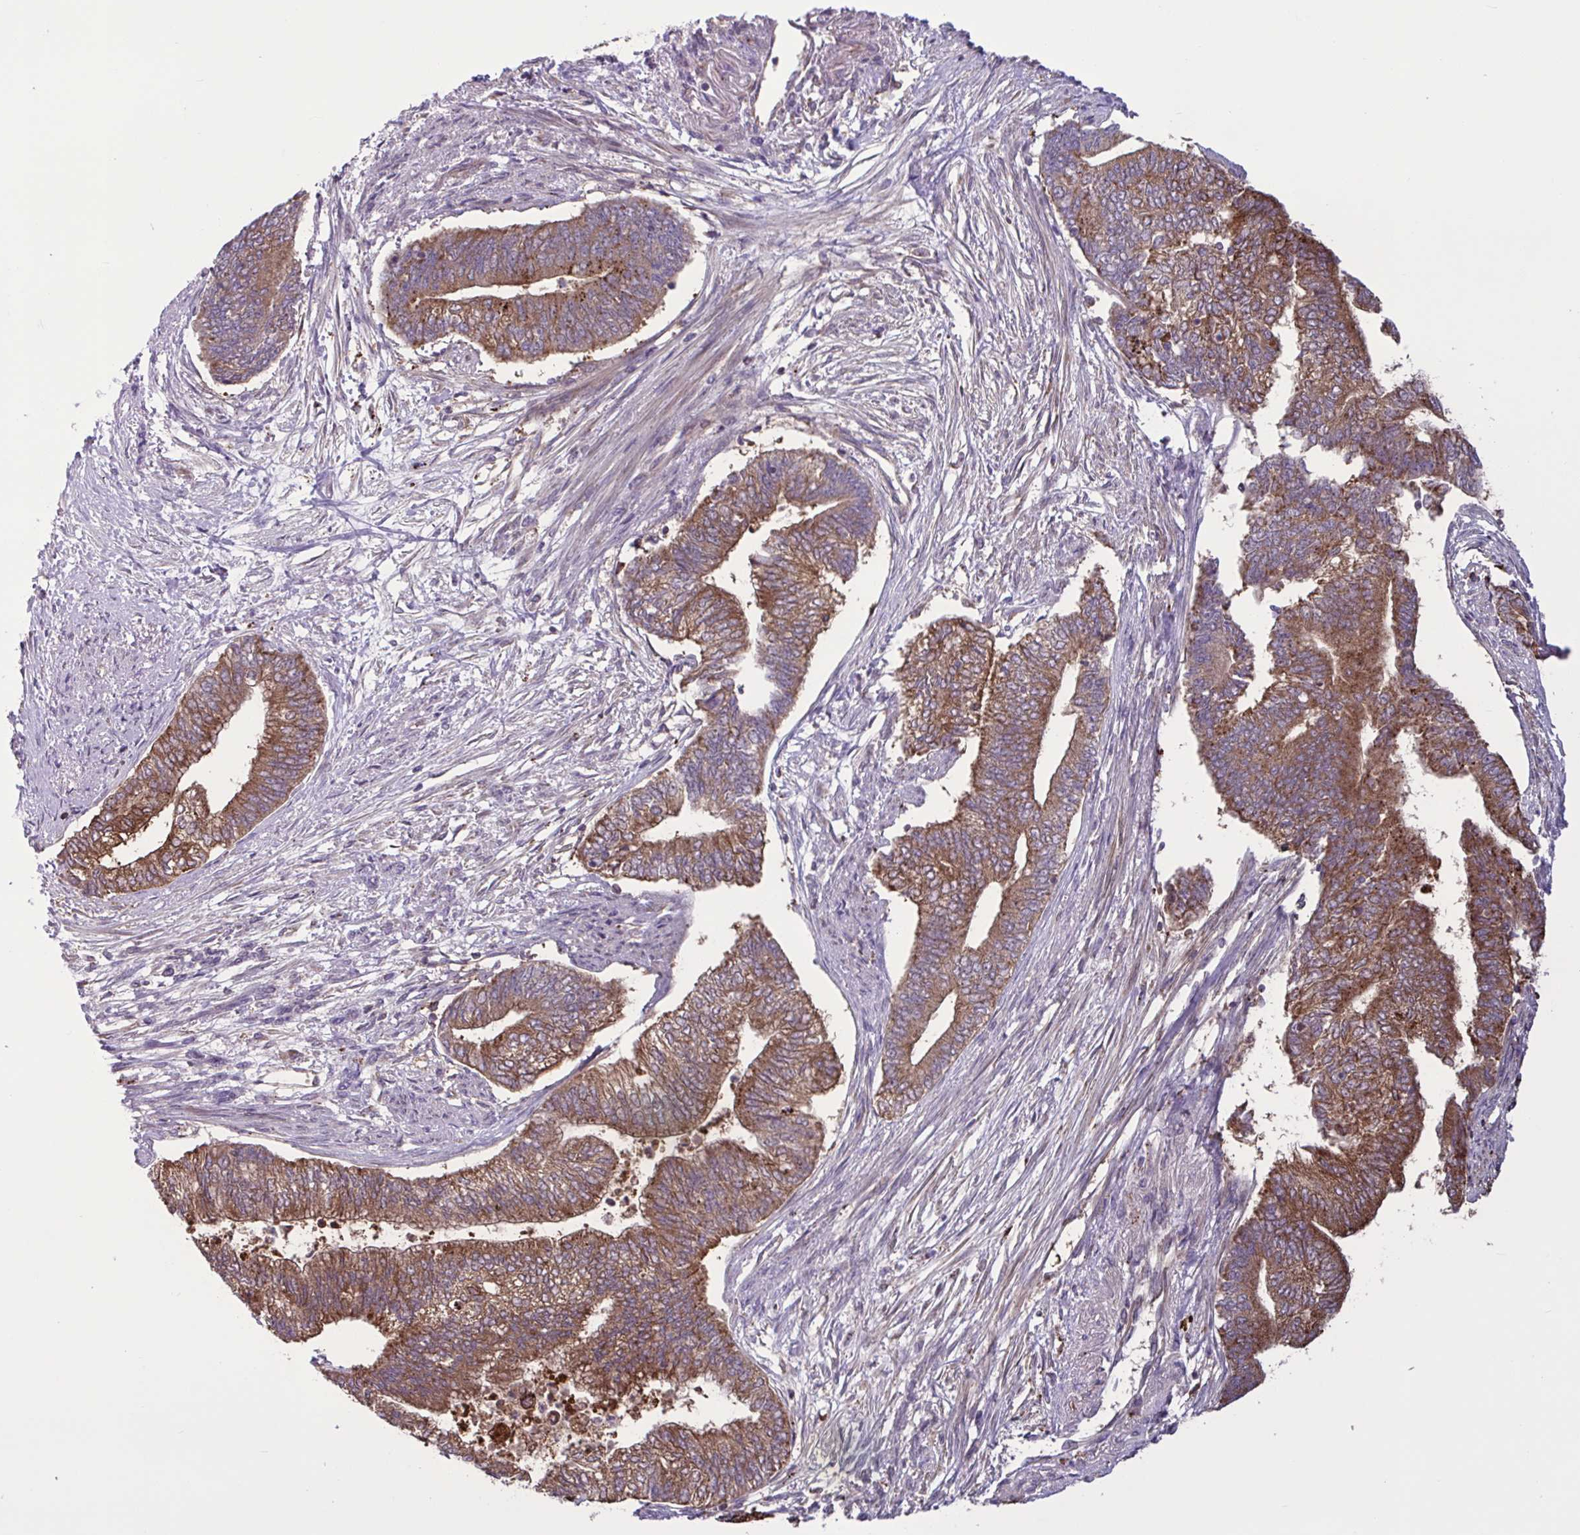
{"staining": {"intensity": "moderate", "quantity": ">75%", "location": "cytoplasmic/membranous"}, "tissue": "endometrial cancer", "cell_type": "Tumor cells", "image_type": "cancer", "snomed": [{"axis": "morphology", "description": "Adenocarcinoma, NOS"}, {"axis": "topography", "description": "Endometrium"}], "caption": "A brown stain highlights moderate cytoplasmic/membranous expression of a protein in adenocarcinoma (endometrial) tumor cells.", "gene": "GLTP", "patient": {"sex": "female", "age": 65}}